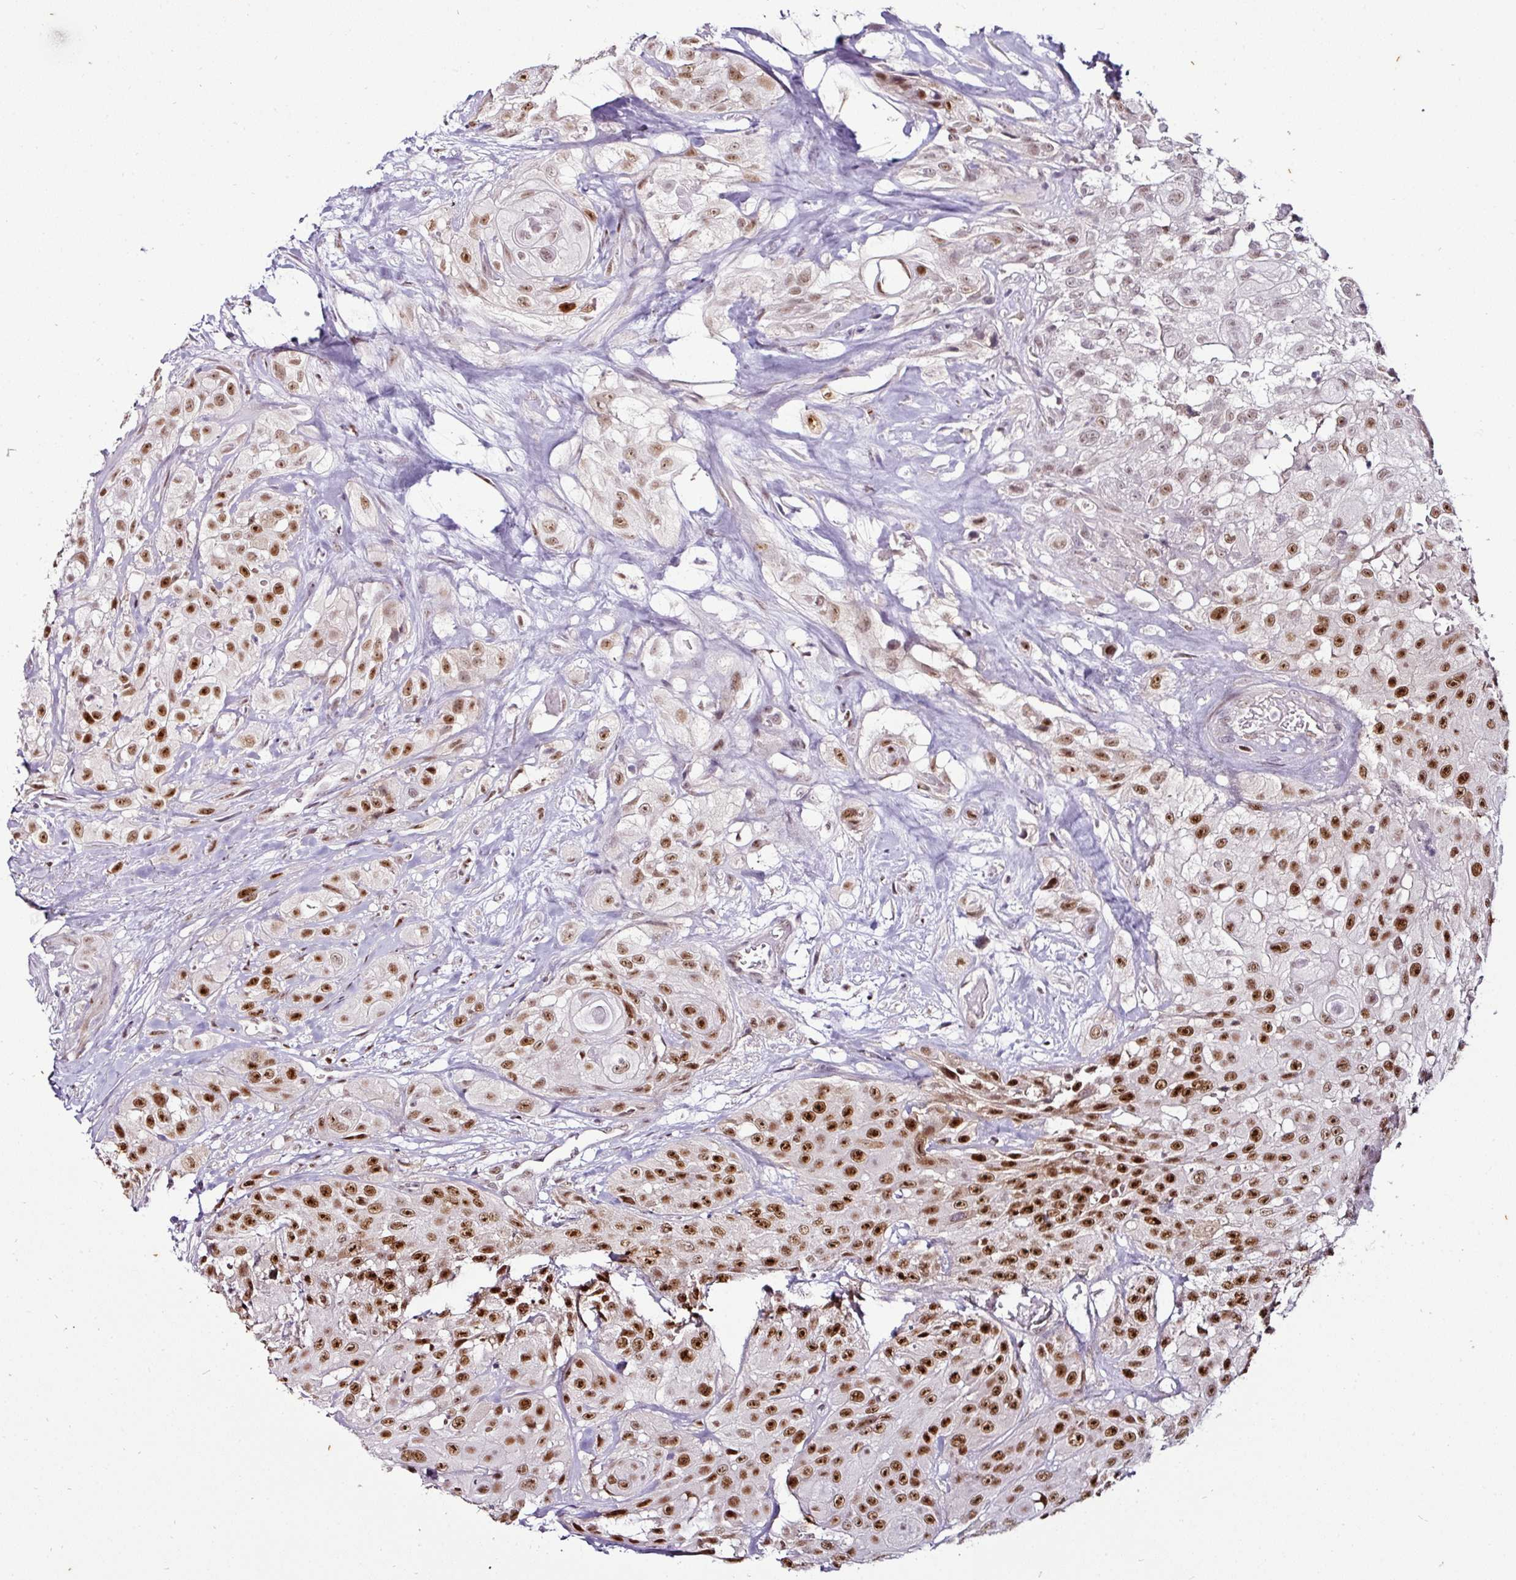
{"staining": {"intensity": "strong", "quantity": ">75%", "location": "nuclear"}, "tissue": "head and neck cancer", "cell_type": "Tumor cells", "image_type": "cancer", "snomed": [{"axis": "morphology", "description": "Squamous cell carcinoma, NOS"}, {"axis": "topography", "description": "Head-Neck"}], "caption": "A high amount of strong nuclear expression is appreciated in about >75% of tumor cells in head and neck cancer tissue.", "gene": "KLF16", "patient": {"sex": "male", "age": 83}}